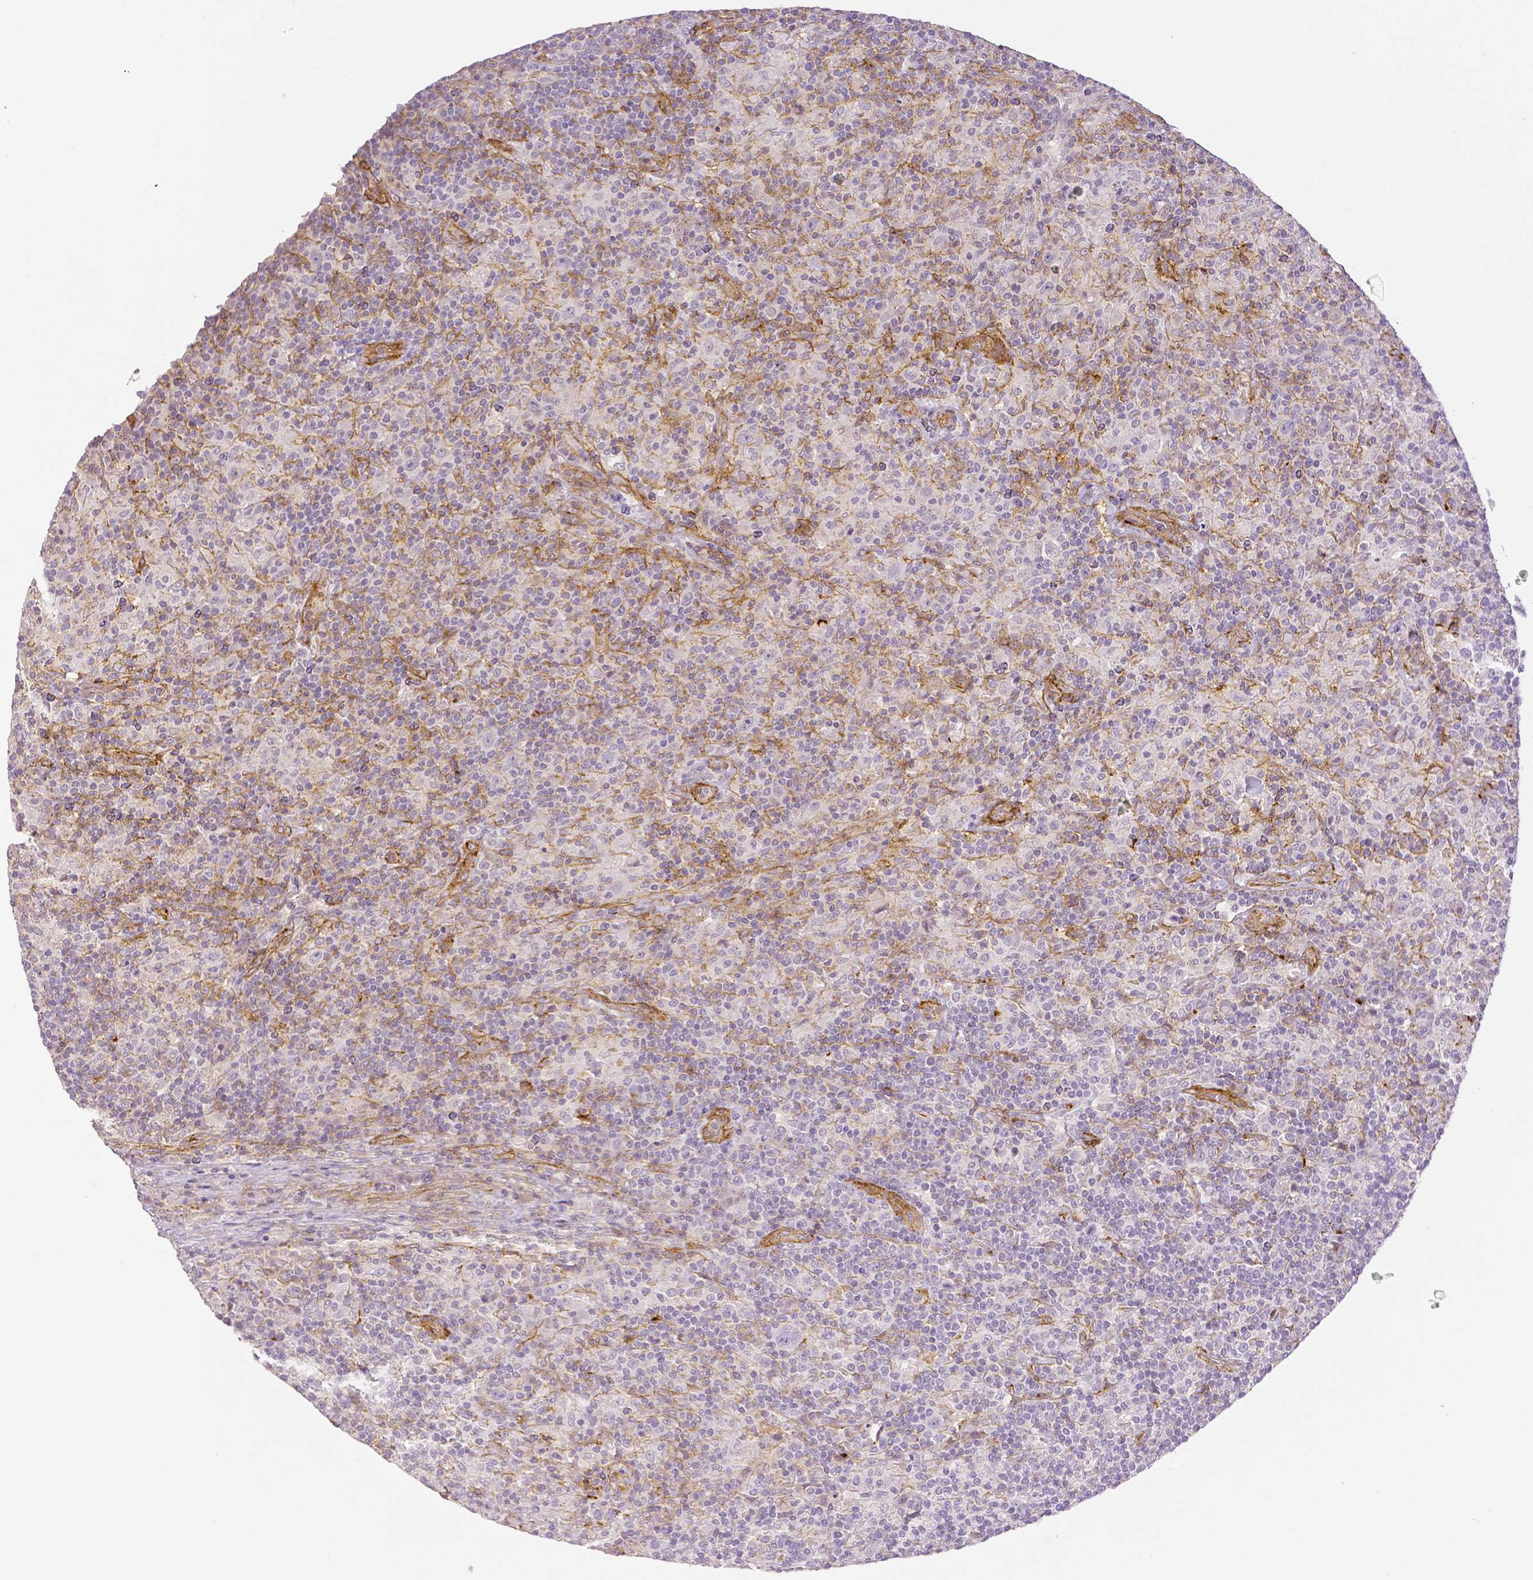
{"staining": {"intensity": "negative", "quantity": "none", "location": "none"}, "tissue": "lymphoma", "cell_type": "Tumor cells", "image_type": "cancer", "snomed": [{"axis": "morphology", "description": "Hodgkin's disease, NOS"}, {"axis": "topography", "description": "Lymph node"}], "caption": "Immunohistochemistry image of Hodgkin's disease stained for a protein (brown), which reveals no positivity in tumor cells.", "gene": "THY1", "patient": {"sex": "male", "age": 70}}